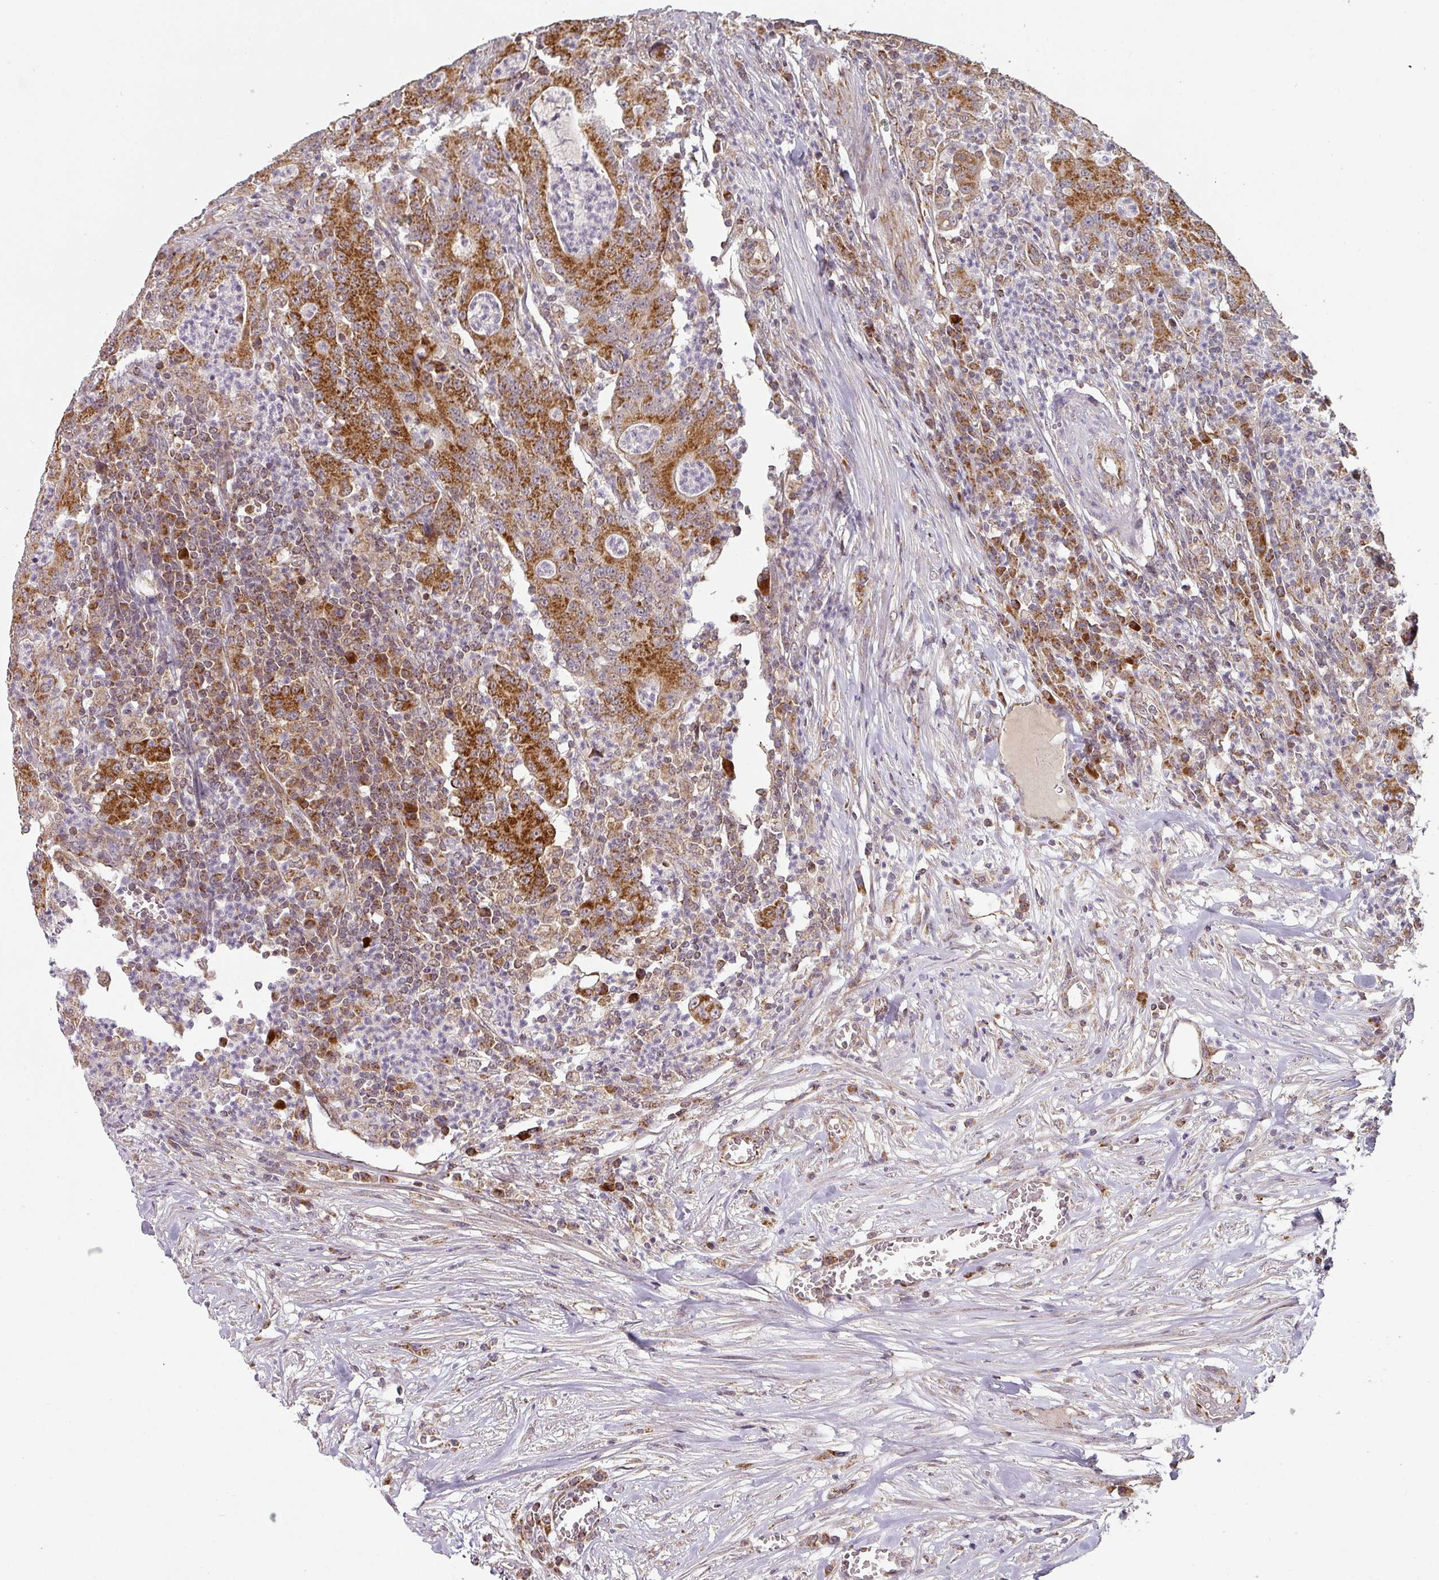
{"staining": {"intensity": "strong", "quantity": "25%-75%", "location": "cytoplasmic/membranous"}, "tissue": "colorectal cancer", "cell_type": "Tumor cells", "image_type": "cancer", "snomed": [{"axis": "morphology", "description": "Adenocarcinoma, NOS"}, {"axis": "topography", "description": "Colon"}], "caption": "Colorectal cancer (adenocarcinoma) tissue displays strong cytoplasmic/membranous positivity in about 25%-75% of tumor cells The staining was performed using DAB to visualize the protein expression in brown, while the nuclei were stained in blue with hematoxylin (Magnification: 20x).", "gene": "MRPS16", "patient": {"sex": "male", "age": 83}}